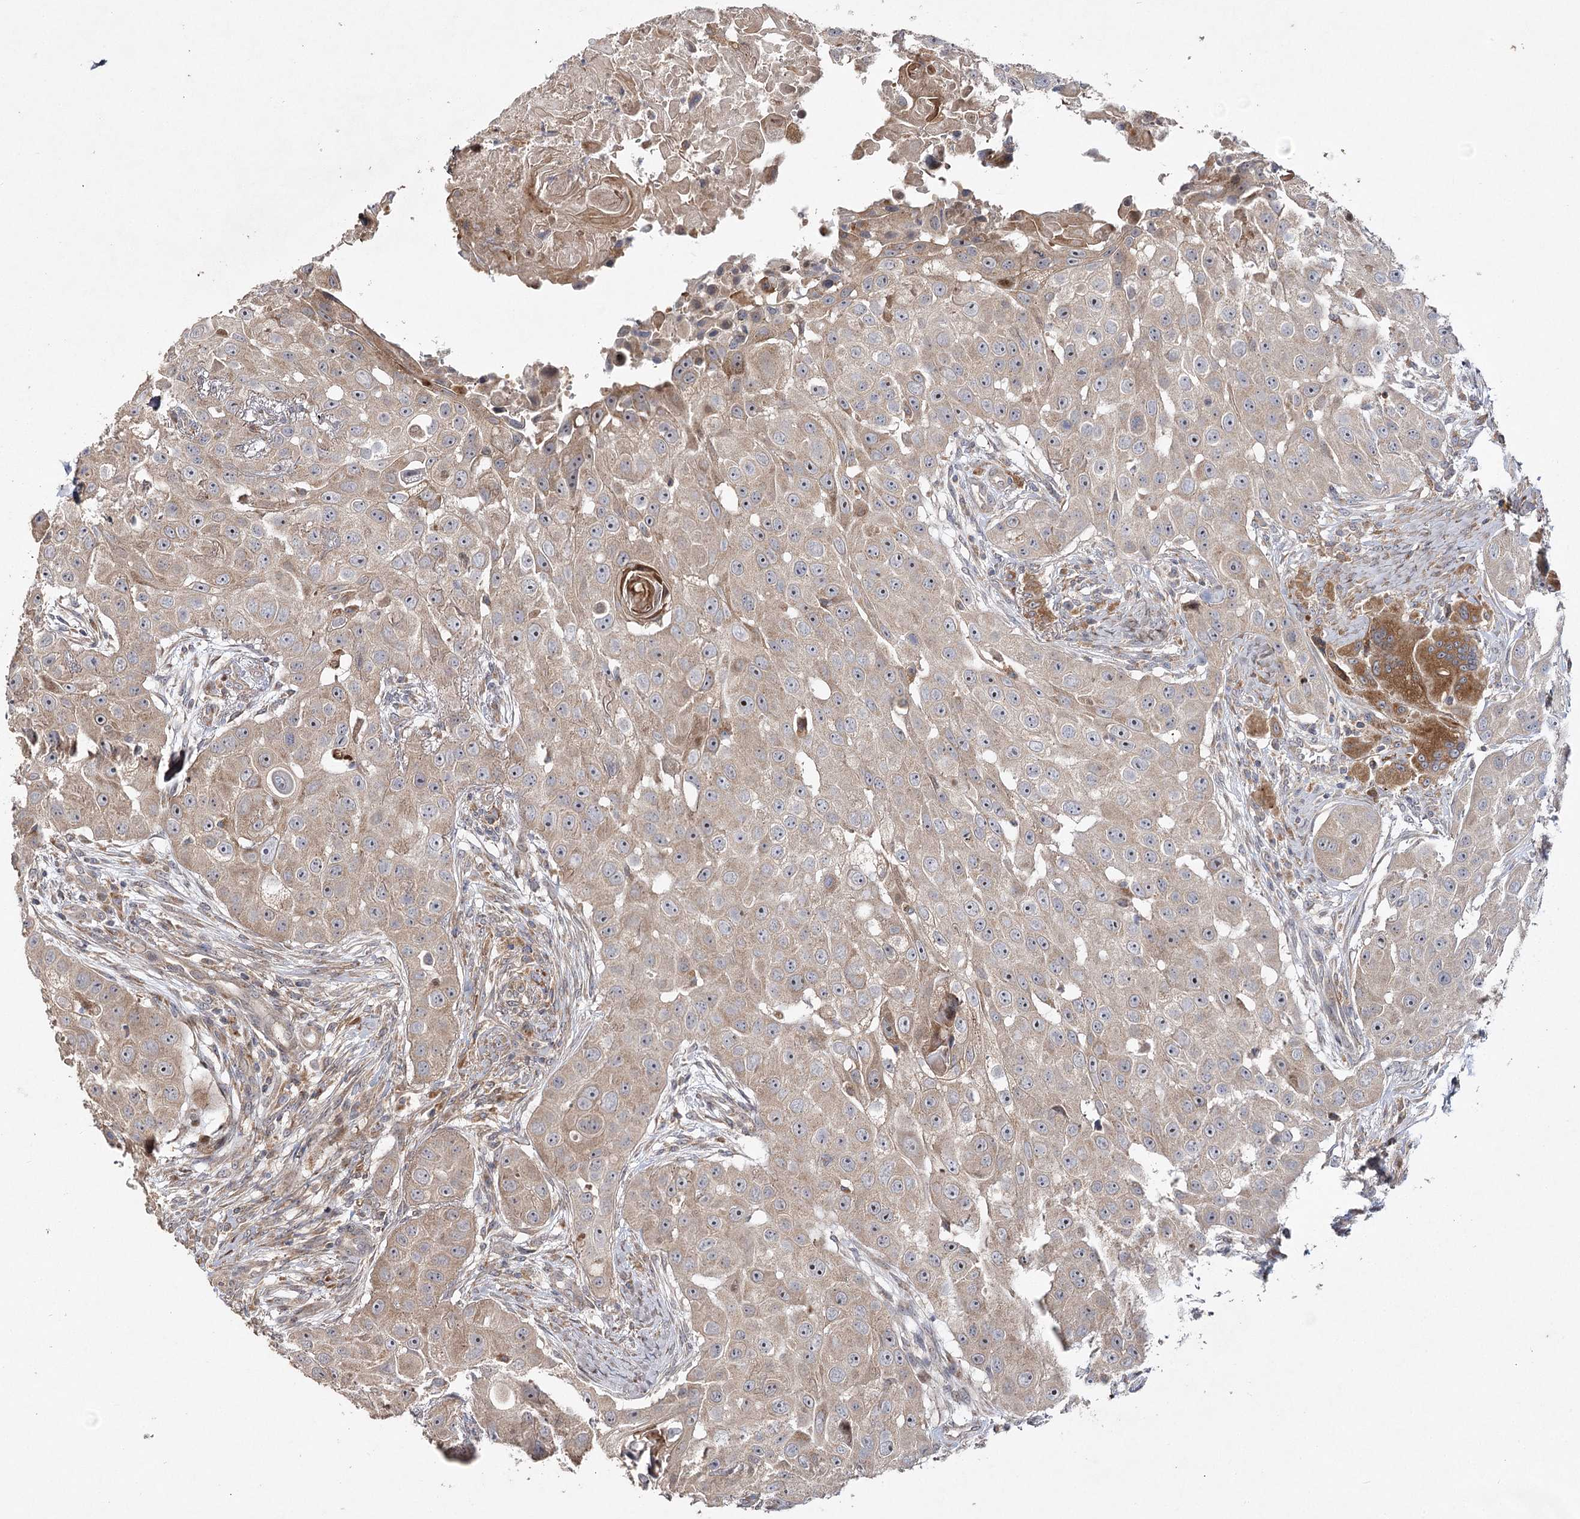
{"staining": {"intensity": "moderate", "quantity": "<25%", "location": "cytoplasmic/membranous"}, "tissue": "head and neck cancer", "cell_type": "Tumor cells", "image_type": "cancer", "snomed": [{"axis": "morphology", "description": "Normal tissue, NOS"}, {"axis": "morphology", "description": "Squamous cell carcinoma, NOS"}, {"axis": "topography", "description": "Skeletal muscle"}, {"axis": "topography", "description": "Head-Neck"}], "caption": "IHC (DAB) staining of head and neck squamous cell carcinoma displays moderate cytoplasmic/membranous protein staining in about <25% of tumor cells.", "gene": "OBSL1", "patient": {"sex": "male", "age": 51}}